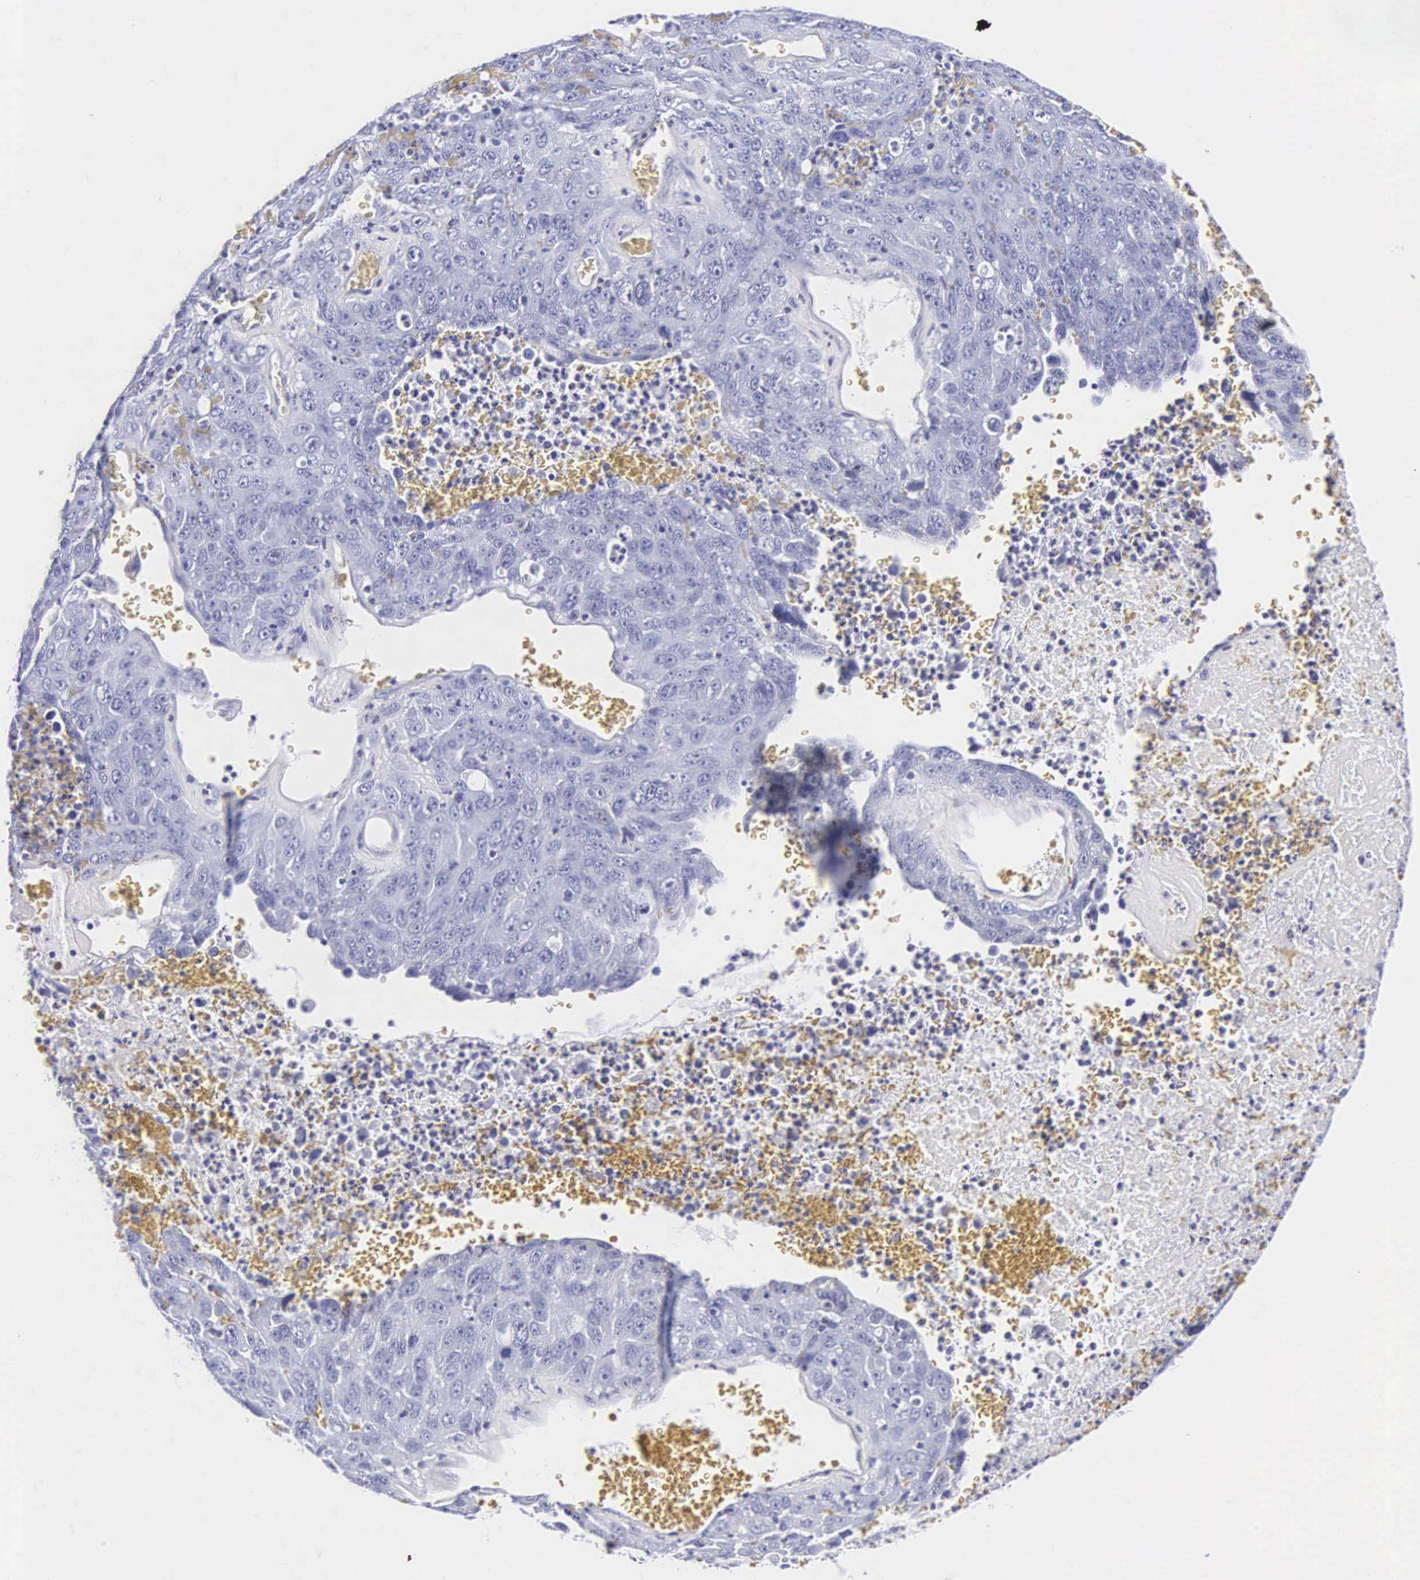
{"staining": {"intensity": "negative", "quantity": "none", "location": "none"}, "tissue": "lung cancer", "cell_type": "Tumor cells", "image_type": "cancer", "snomed": [{"axis": "morphology", "description": "Squamous cell carcinoma, NOS"}, {"axis": "topography", "description": "Lung"}], "caption": "An image of human lung squamous cell carcinoma is negative for staining in tumor cells. The staining was performed using DAB to visualize the protein expression in brown, while the nuclei were stained in blue with hematoxylin (Magnification: 20x).", "gene": "INS", "patient": {"sex": "male", "age": 64}}